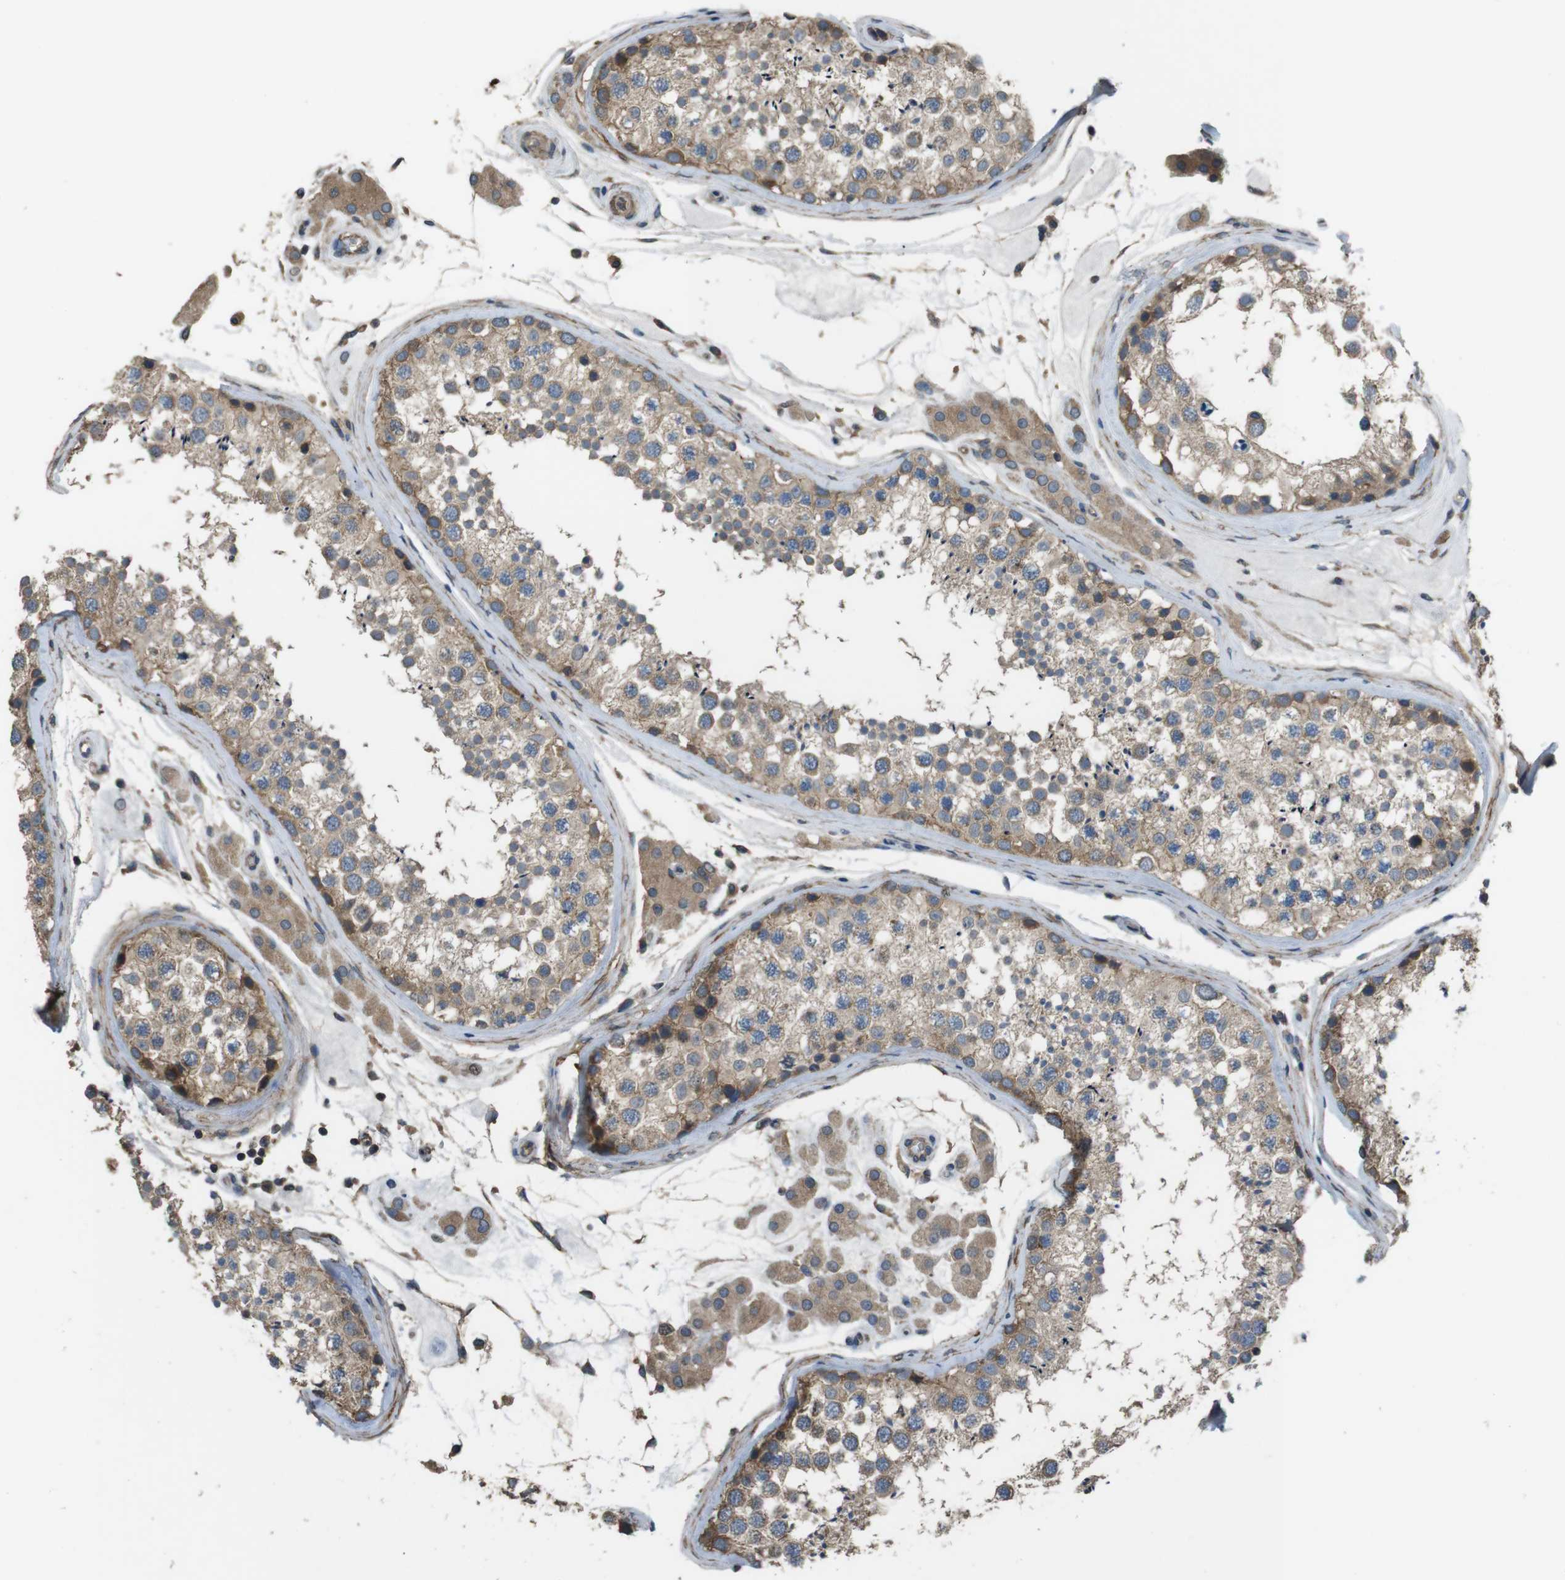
{"staining": {"intensity": "weak", "quantity": ">75%", "location": "cytoplasmic/membranous"}, "tissue": "testis", "cell_type": "Cells in seminiferous ducts", "image_type": "normal", "snomed": [{"axis": "morphology", "description": "Normal tissue, NOS"}, {"axis": "topography", "description": "Testis"}], "caption": "Unremarkable testis demonstrates weak cytoplasmic/membranous positivity in approximately >75% of cells in seminiferous ducts, visualized by immunohistochemistry.", "gene": "FUT2", "patient": {"sex": "male", "age": 46}}